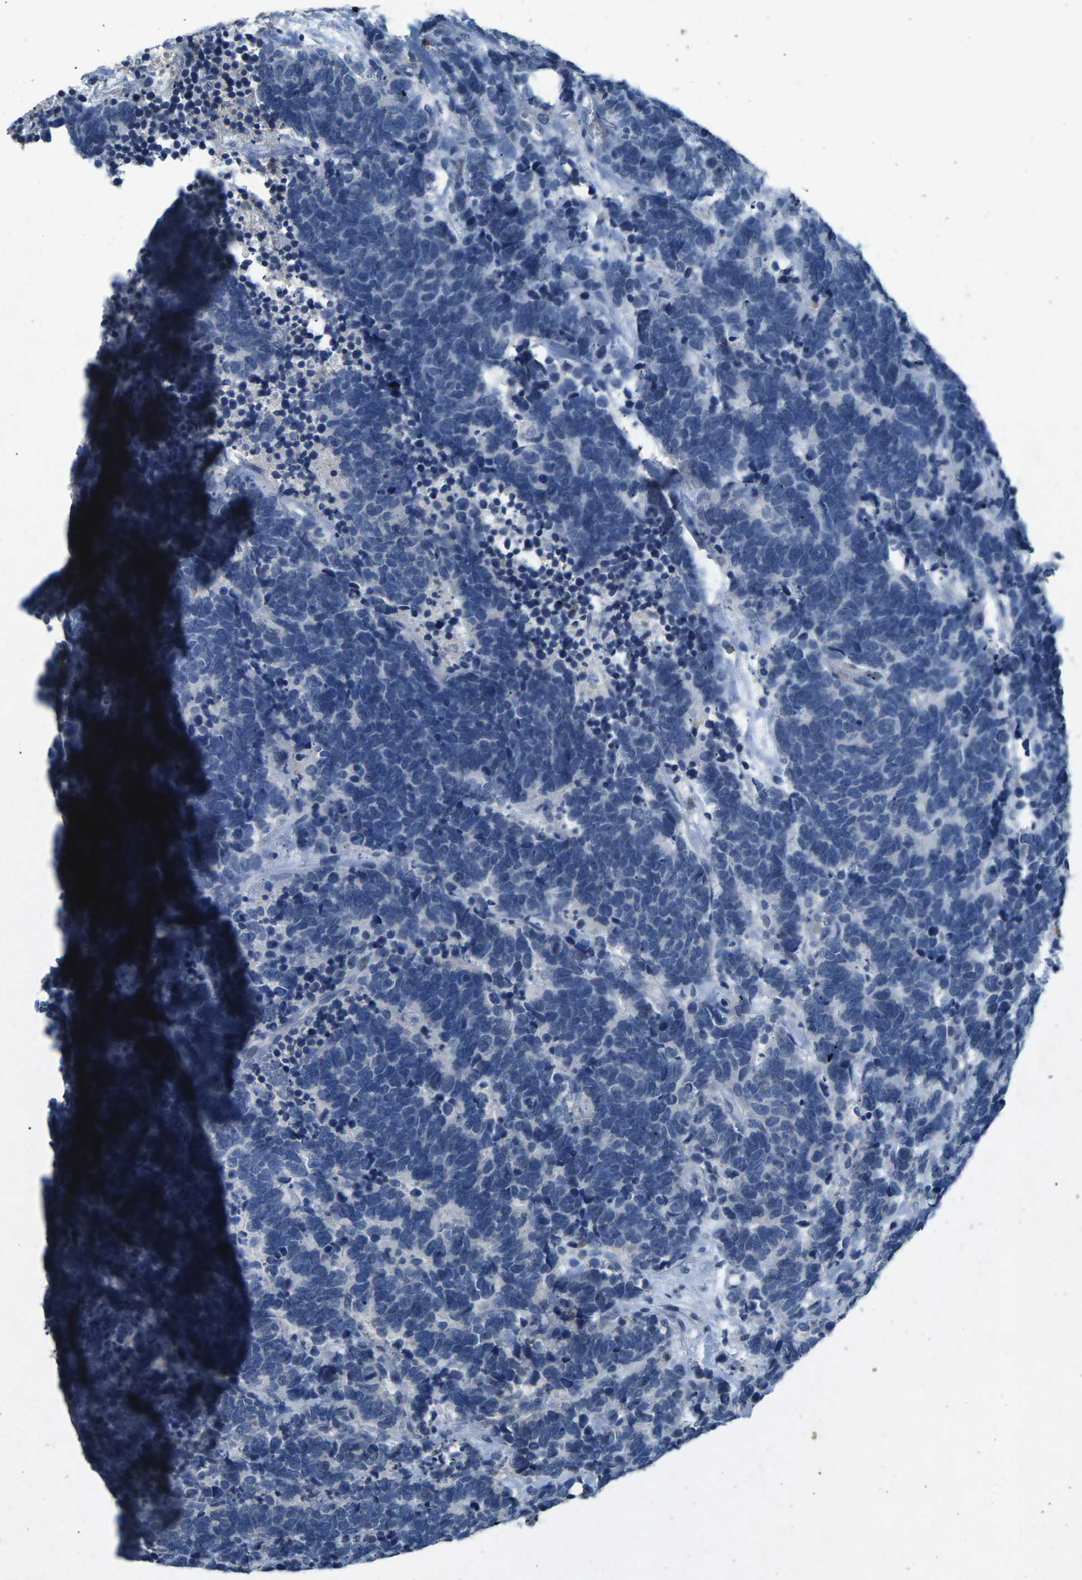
{"staining": {"intensity": "negative", "quantity": "none", "location": "none"}, "tissue": "carcinoid", "cell_type": "Tumor cells", "image_type": "cancer", "snomed": [{"axis": "morphology", "description": "Carcinoma, NOS"}, {"axis": "morphology", "description": "Carcinoid, malignant, NOS"}, {"axis": "topography", "description": "Urinary bladder"}], "caption": "A high-resolution photomicrograph shows immunohistochemistry (IHC) staining of carcinoma, which demonstrates no significant positivity in tumor cells.", "gene": "PLG", "patient": {"sex": "male", "age": 57}}